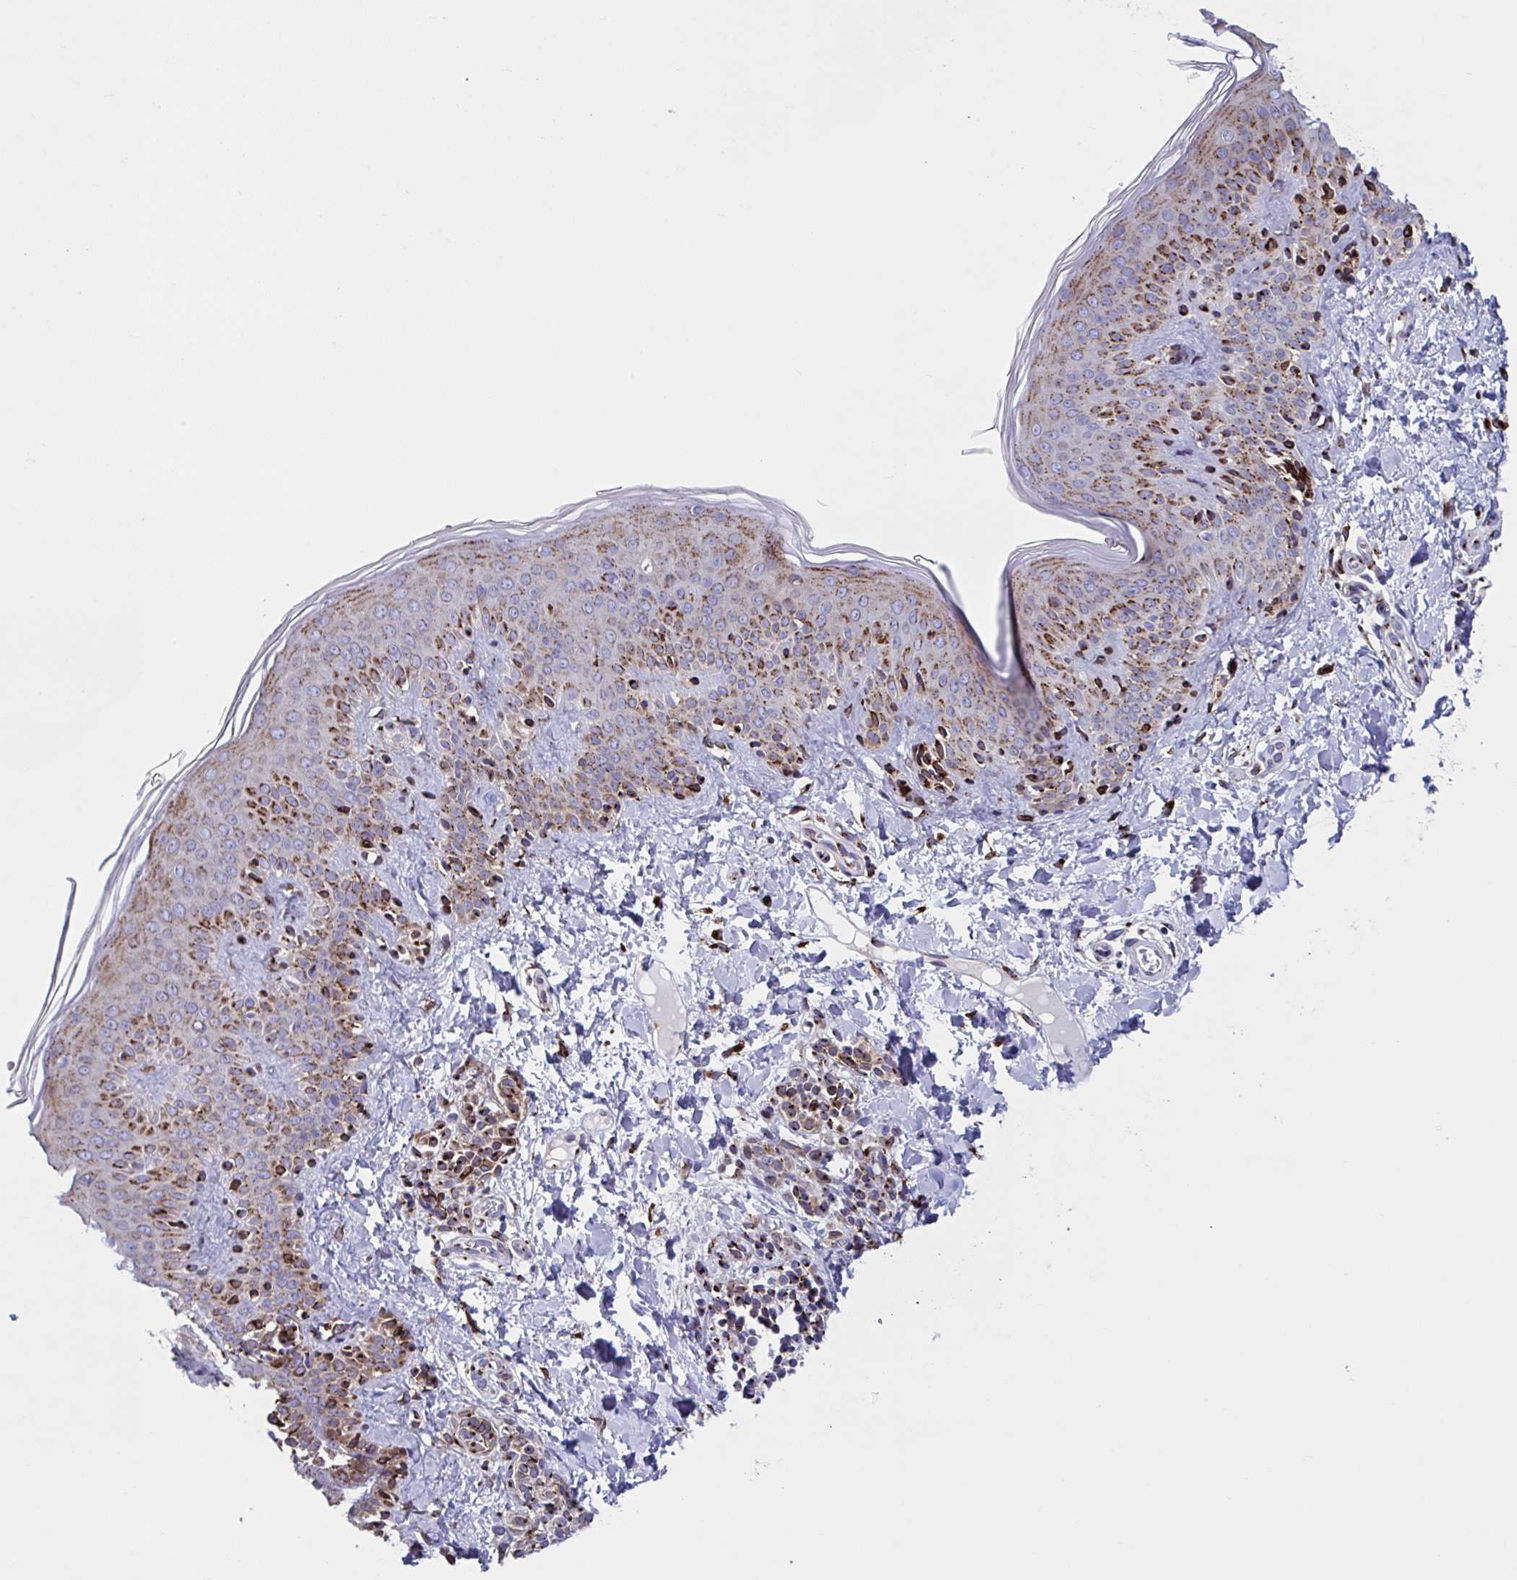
{"staining": {"intensity": "strong", "quantity": ">75%", "location": "cytoplasmic/membranous"}, "tissue": "skin", "cell_type": "Fibroblasts", "image_type": "normal", "snomed": [{"axis": "morphology", "description": "Normal tissue, NOS"}, {"axis": "topography", "description": "Skin"}], "caption": "Skin stained with DAB (3,3'-diaminobenzidine) IHC displays high levels of strong cytoplasmic/membranous expression in about >75% of fibroblasts. Nuclei are stained in blue.", "gene": "RFK", "patient": {"sex": "male", "age": 16}}